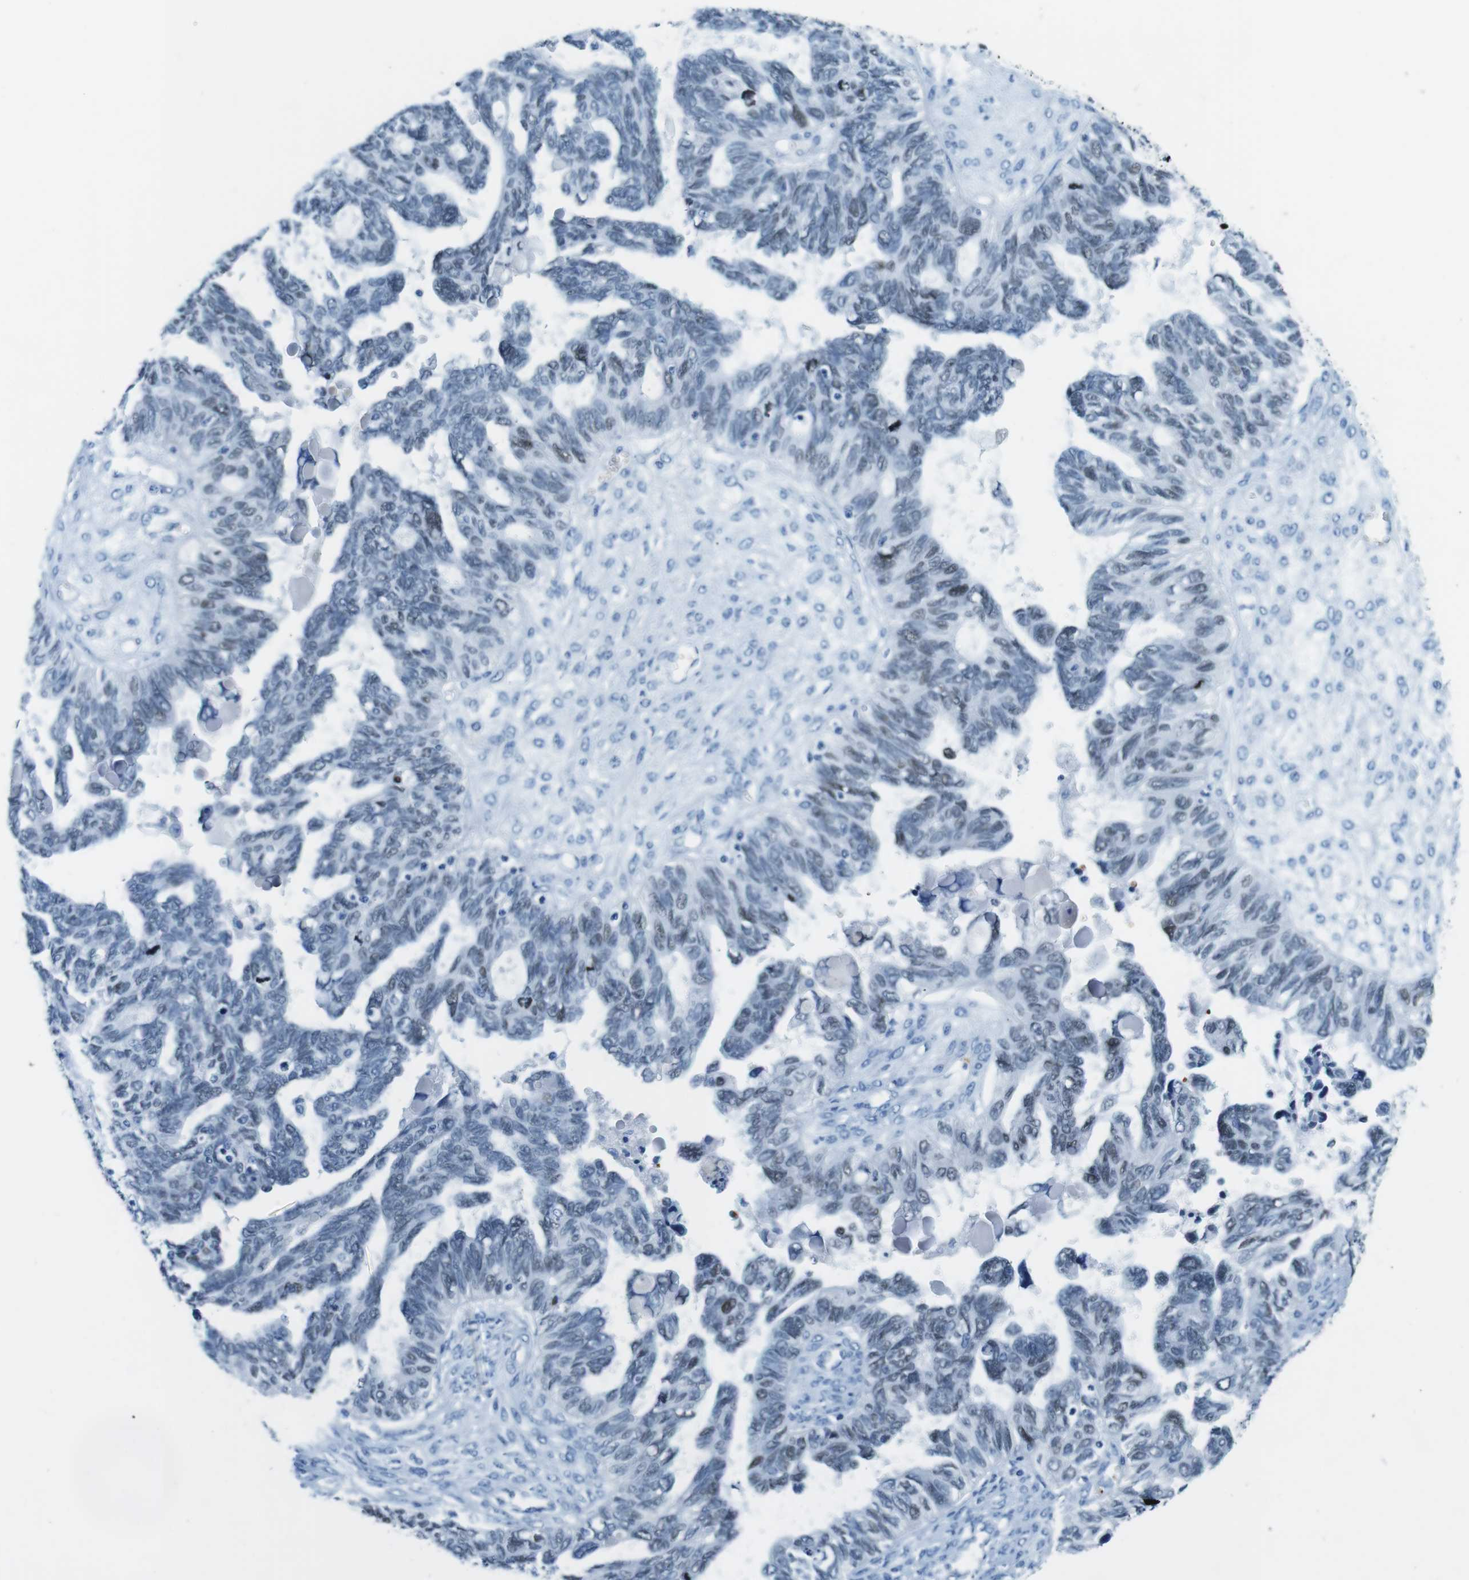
{"staining": {"intensity": "weak", "quantity": "<25%", "location": "nuclear"}, "tissue": "ovarian cancer", "cell_type": "Tumor cells", "image_type": "cancer", "snomed": [{"axis": "morphology", "description": "Cystadenocarcinoma, serous, NOS"}, {"axis": "topography", "description": "Ovary"}], "caption": "DAB immunohistochemical staining of ovarian cancer reveals no significant staining in tumor cells. (Immunohistochemistry (ihc), brightfield microscopy, high magnification).", "gene": "TFAP2C", "patient": {"sex": "female", "age": 79}}